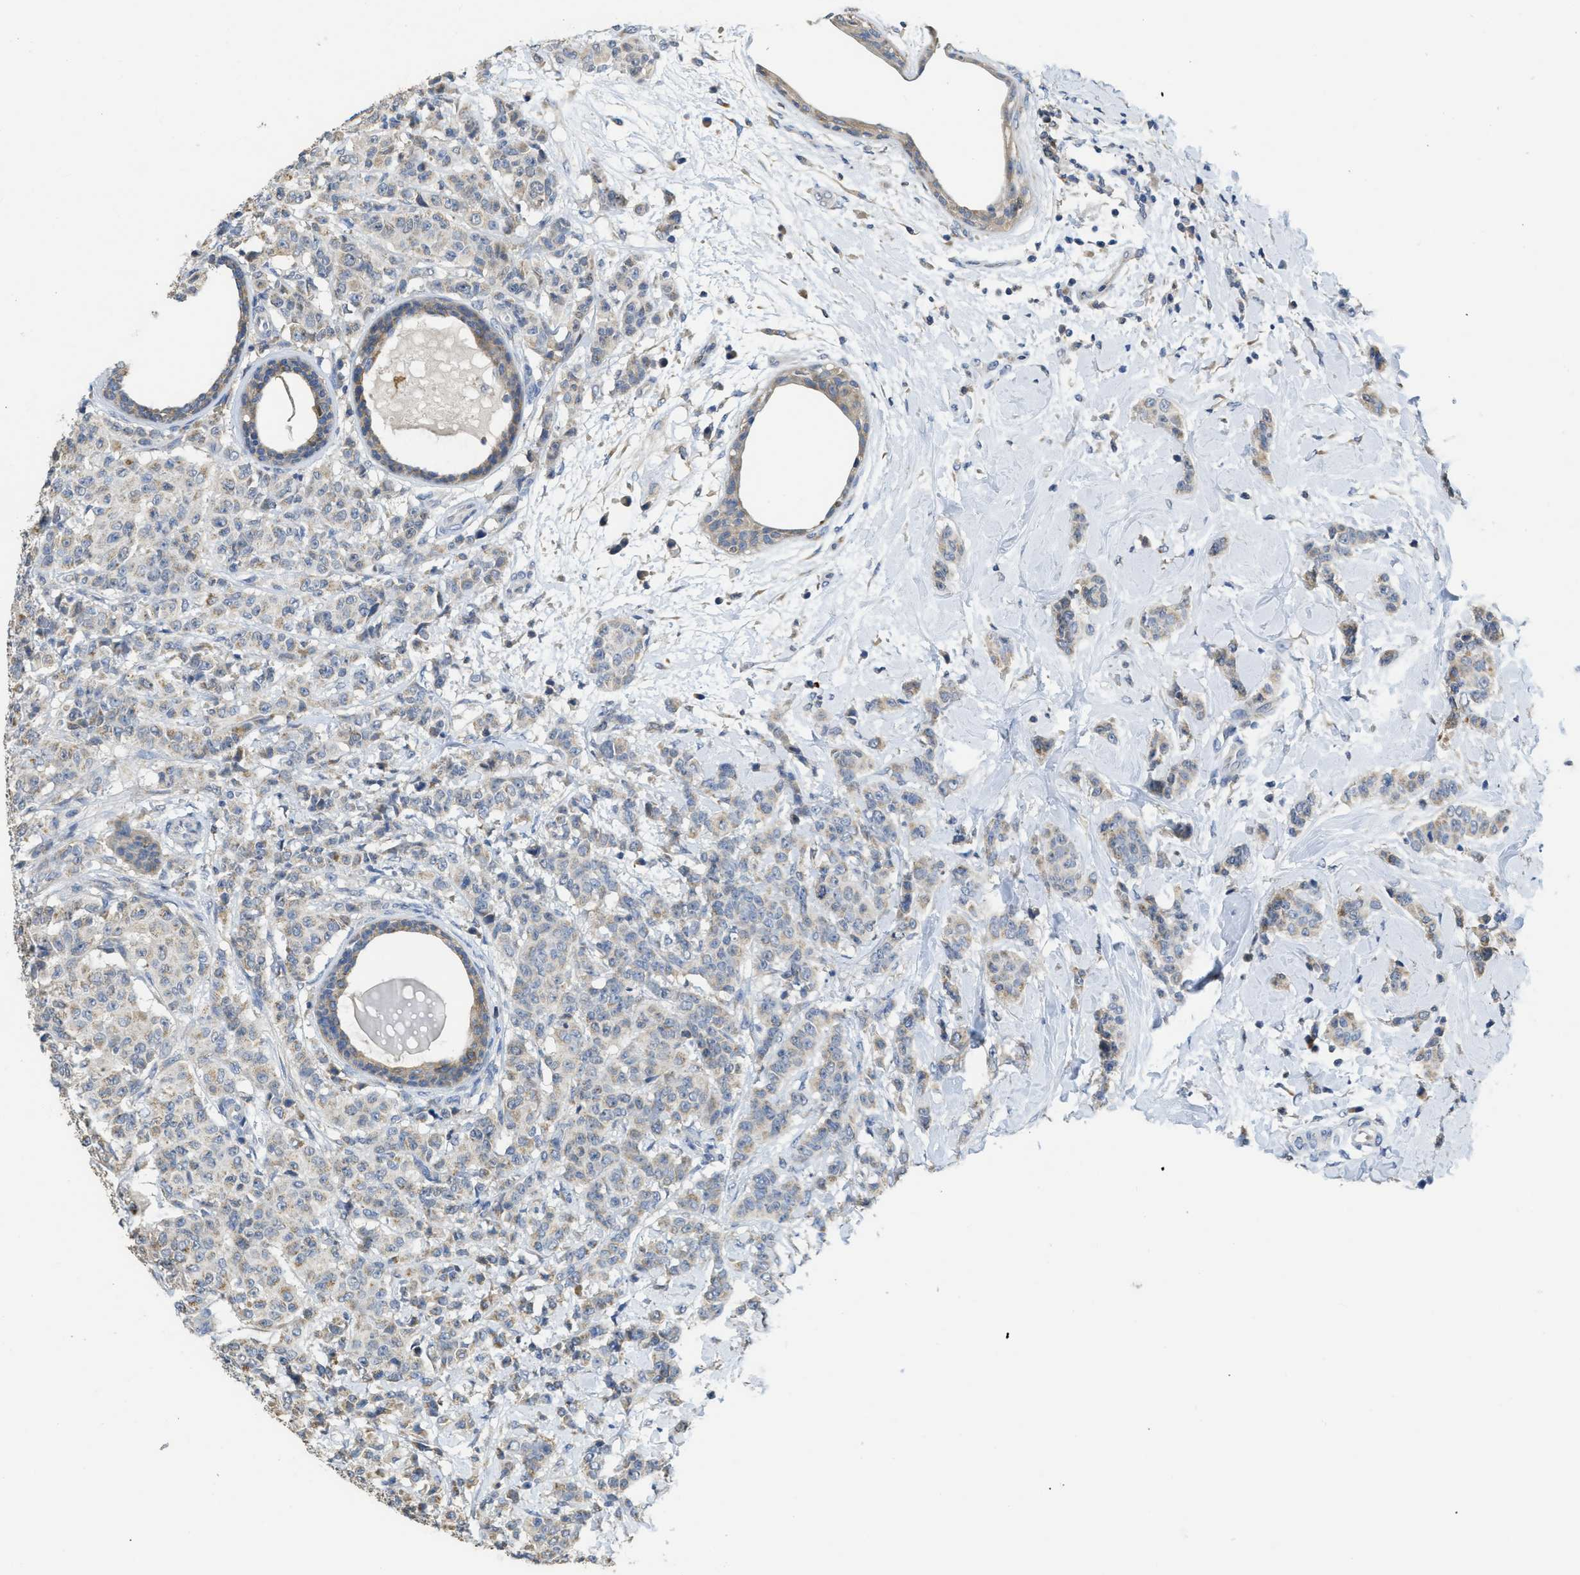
{"staining": {"intensity": "moderate", "quantity": "<25%", "location": "cytoplasmic/membranous"}, "tissue": "breast cancer", "cell_type": "Tumor cells", "image_type": "cancer", "snomed": [{"axis": "morphology", "description": "Normal tissue, NOS"}, {"axis": "morphology", "description": "Duct carcinoma"}, {"axis": "topography", "description": "Breast"}], "caption": "Tumor cells demonstrate moderate cytoplasmic/membranous positivity in about <25% of cells in breast invasive ductal carcinoma. Nuclei are stained in blue.", "gene": "SFXN2", "patient": {"sex": "female", "age": 40}}